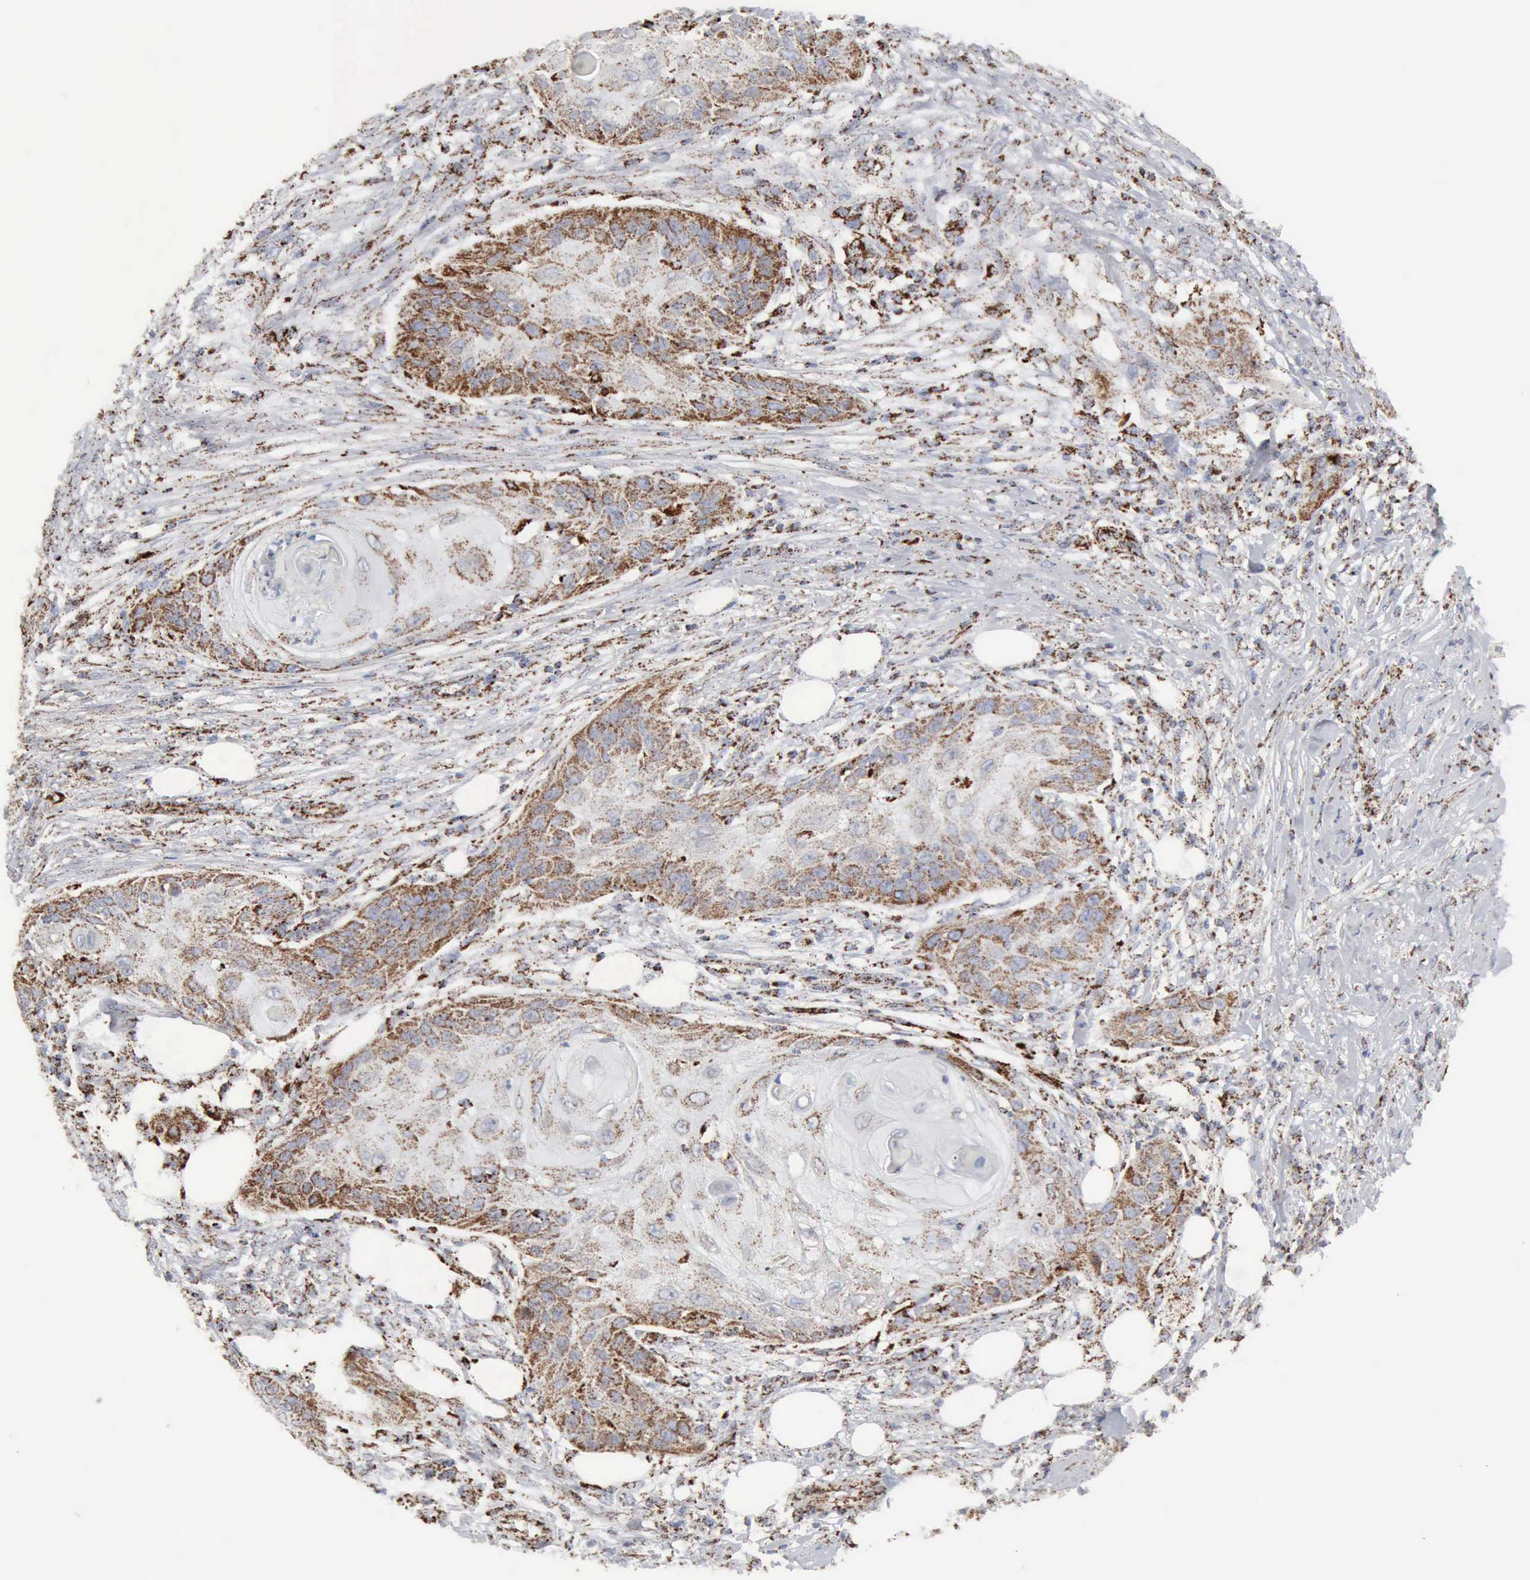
{"staining": {"intensity": "moderate", "quantity": "25%-75%", "location": "cytoplasmic/membranous"}, "tissue": "skin cancer", "cell_type": "Tumor cells", "image_type": "cancer", "snomed": [{"axis": "morphology", "description": "Squamous cell carcinoma, NOS"}, {"axis": "topography", "description": "Skin"}], "caption": "Skin squamous cell carcinoma stained for a protein reveals moderate cytoplasmic/membranous positivity in tumor cells.", "gene": "ACO2", "patient": {"sex": "female", "age": 88}}